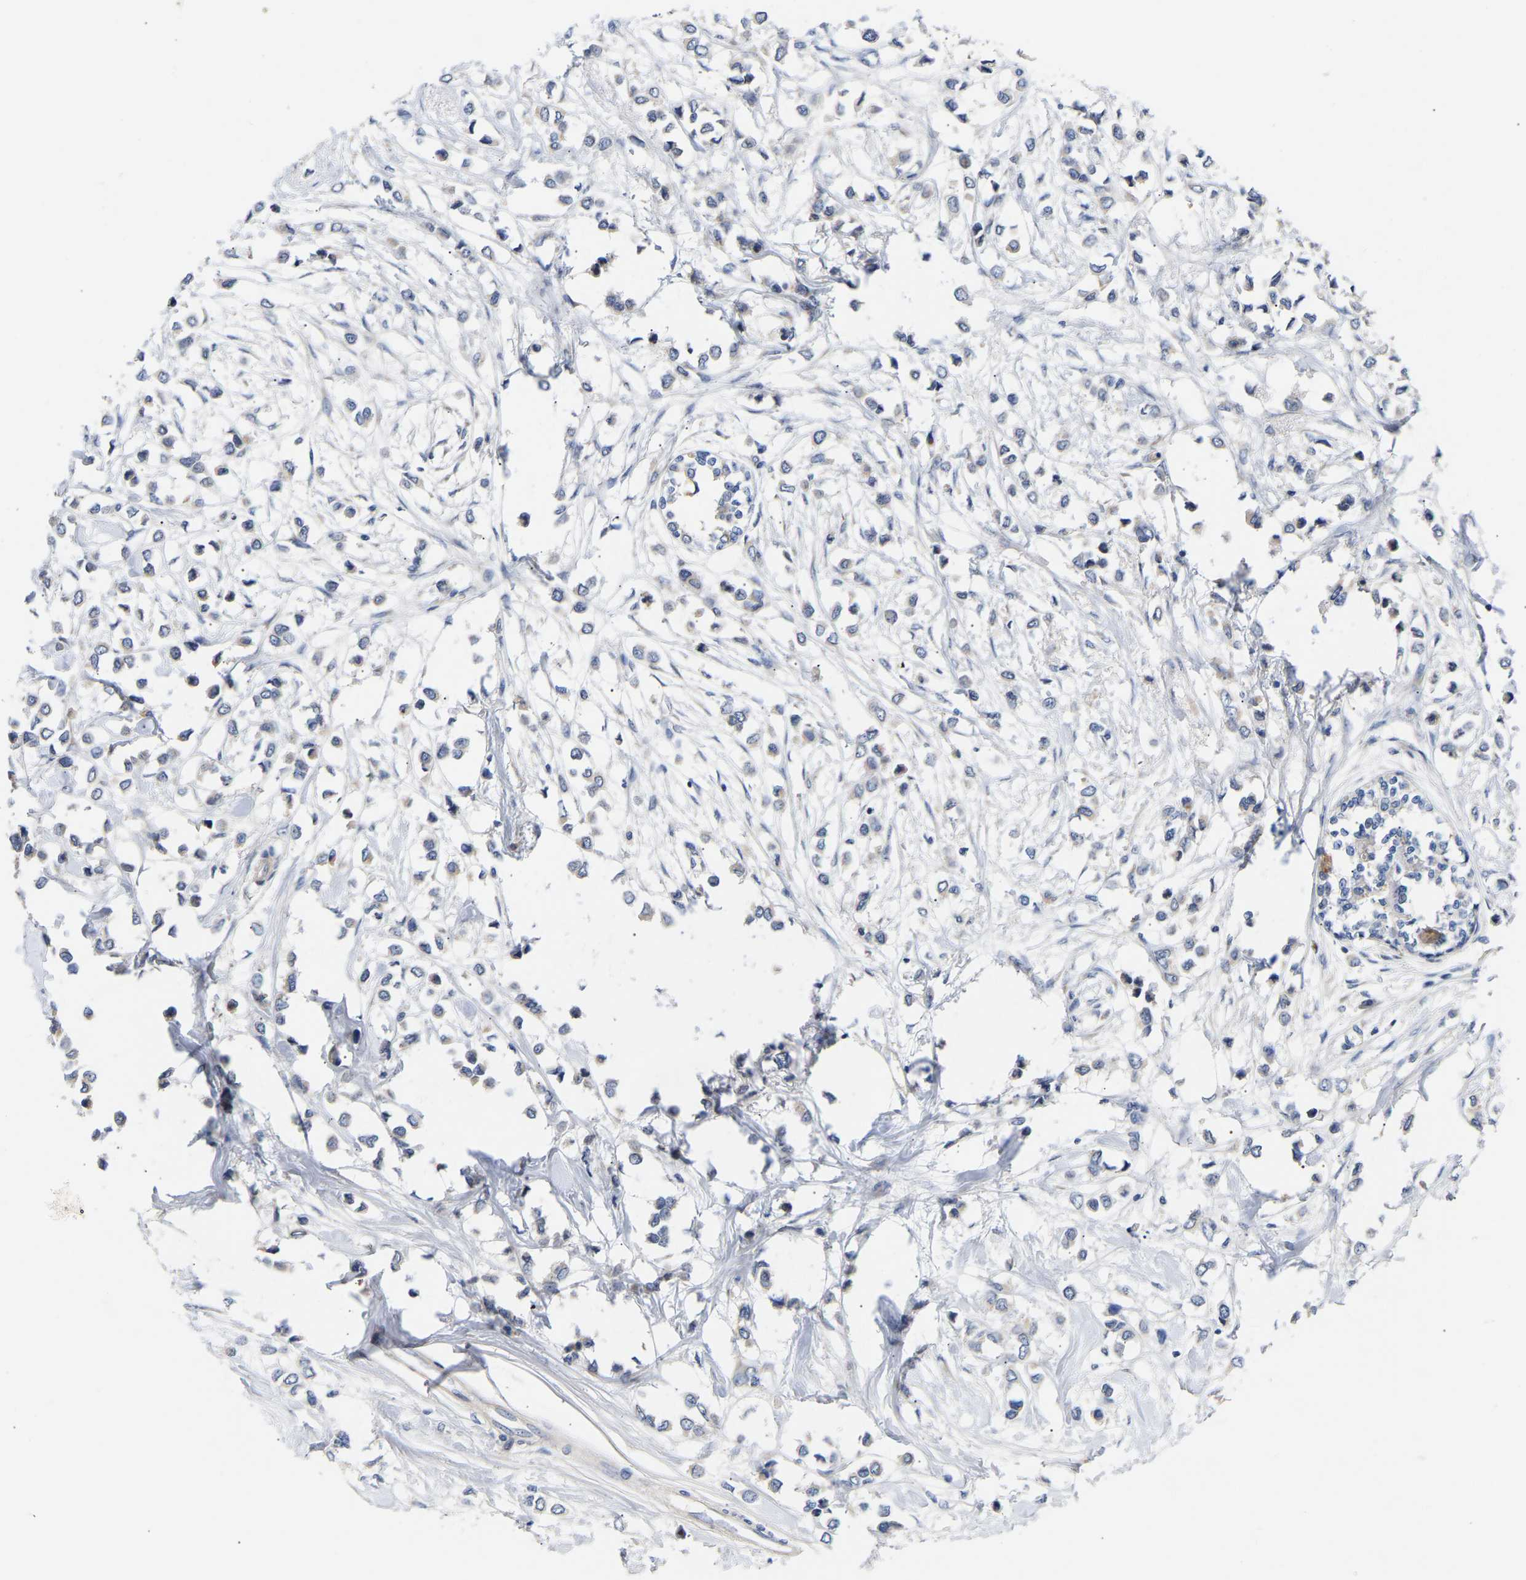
{"staining": {"intensity": "negative", "quantity": "none", "location": "none"}, "tissue": "breast cancer", "cell_type": "Tumor cells", "image_type": "cancer", "snomed": [{"axis": "morphology", "description": "Lobular carcinoma"}, {"axis": "topography", "description": "Breast"}], "caption": "IHC photomicrograph of neoplastic tissue: human breast cancer stained with DAB shows no significant protein staining in tumor cells.", "gene": "KASH5", "patient": {"sex": "female", "age": 51}}